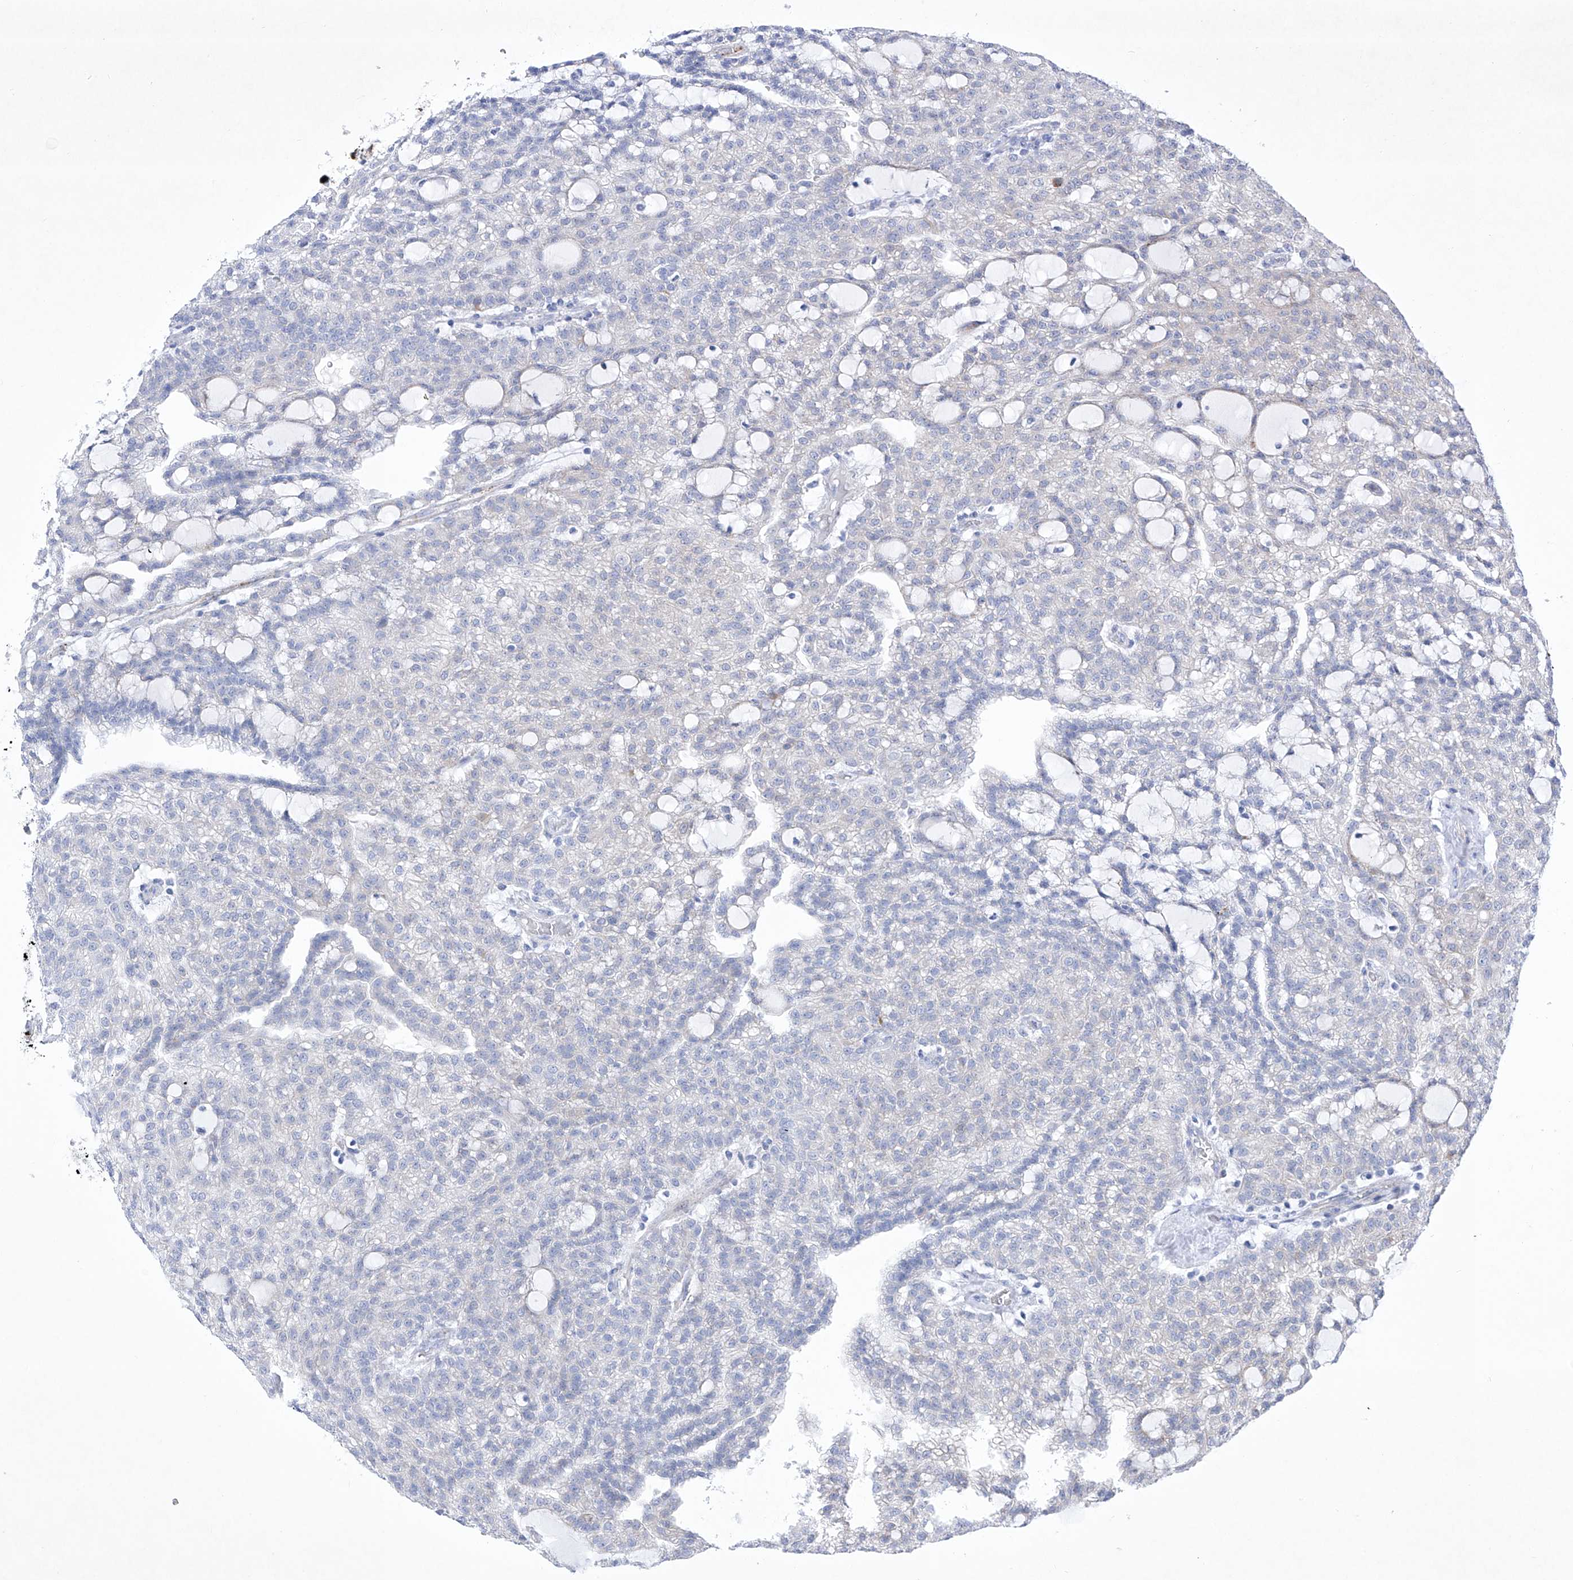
{"staining": {"intensity": "negative", "quantity": "none", "location": "none"}, "tissue": "renal cancer", "cell_type": "Tumor cells", "image_type": "cancer", "snomed": [{"axis": "morphology", "description": "Adenocarcinoma, NOS"}, {"axis": "topography", "description": "Kidney"}], "caption": "High power microscopy micrograph of an immunohistochemistry micrograph of adenocarcinoma (renal), revealing no significant expression in tumor cells.", "gene": "C1orf87", "patient": {"sex": "male", "age": 63}}